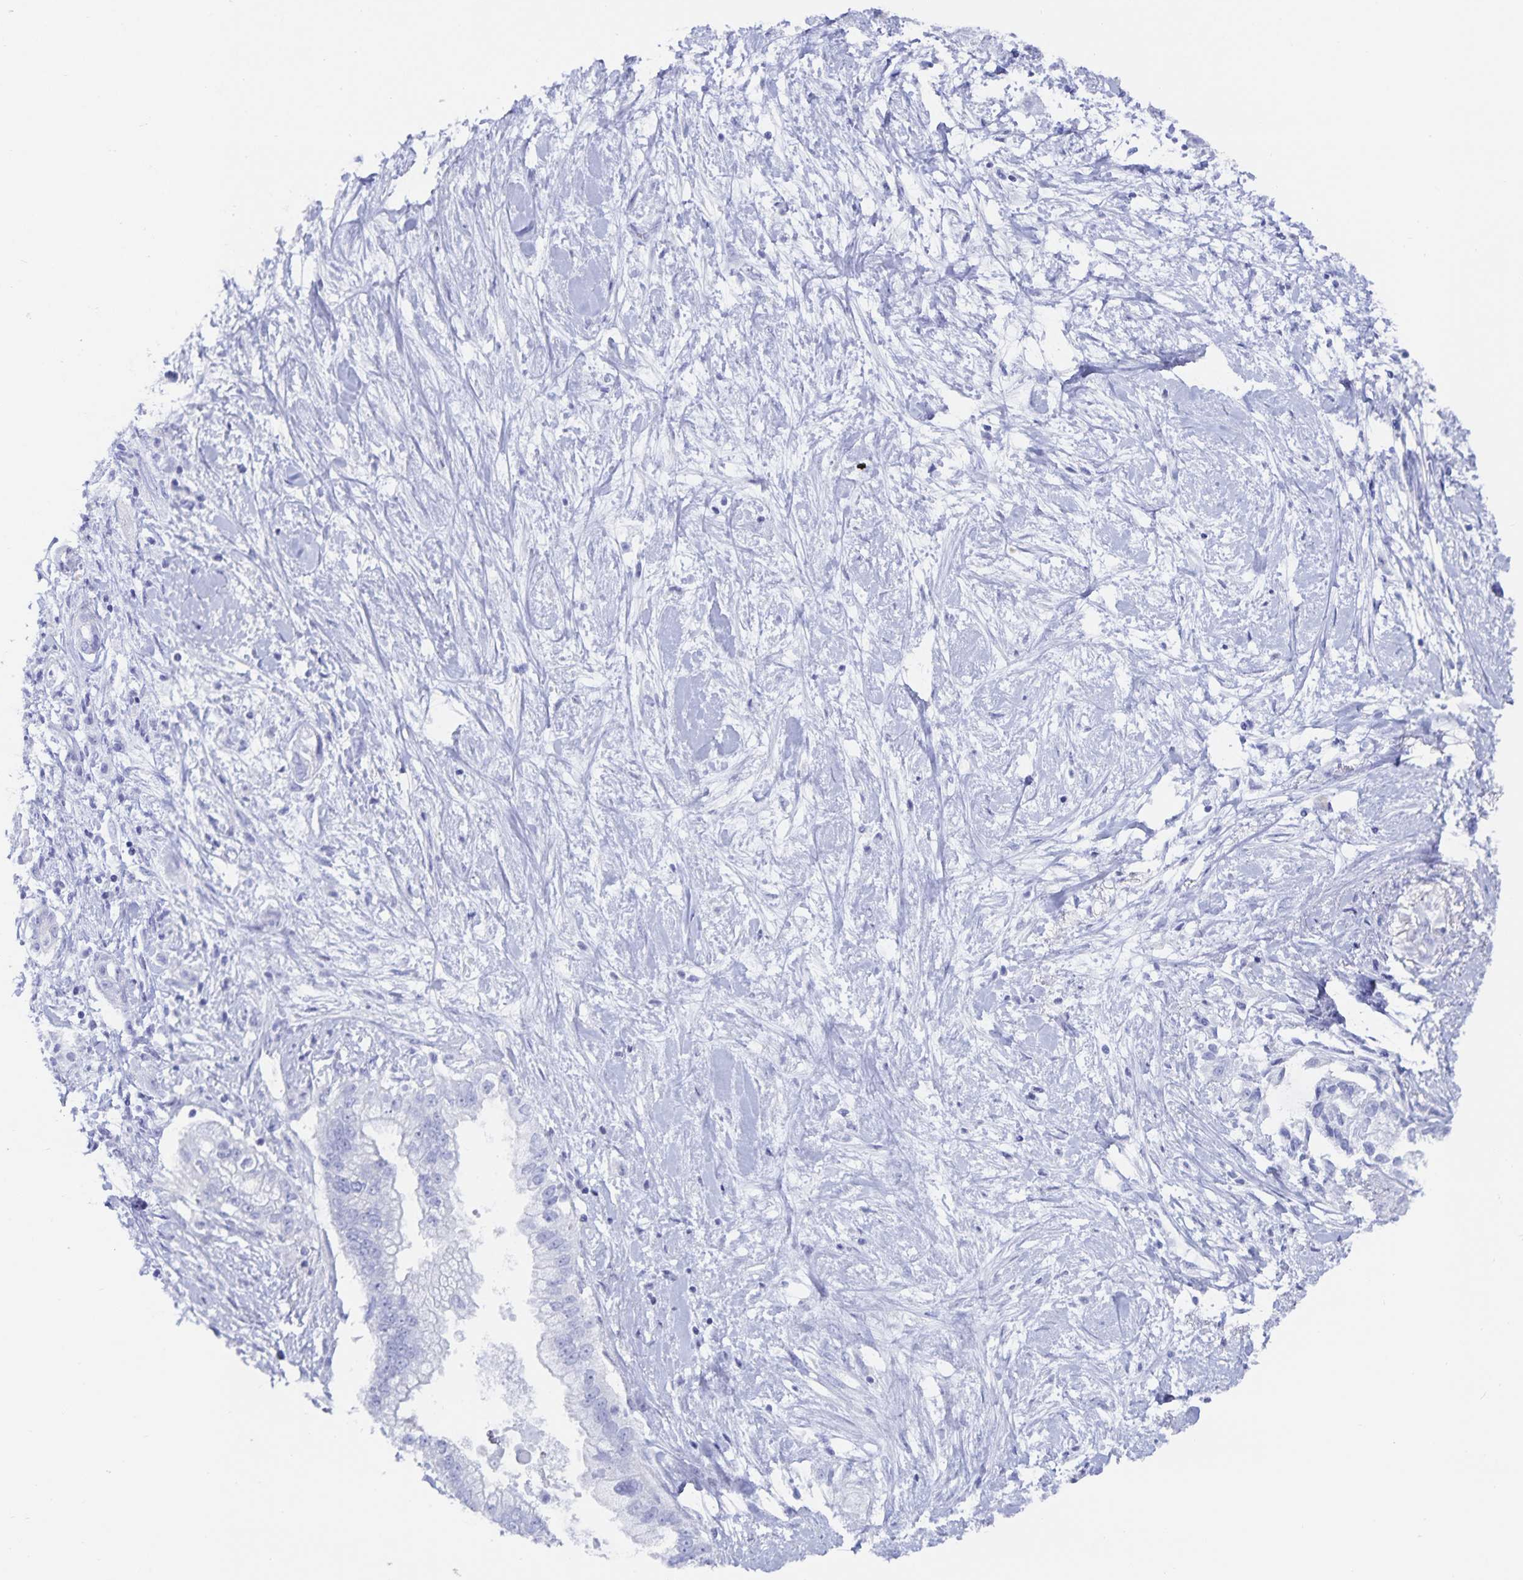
{"staining": {"intensity": "negative", "quantity": "none", "location": "none"}, "tissue": "pancreatic cancer", "cell_type": "Tumor cells", "image_type": "cancer", "snomed": [{"axis": "morphology", "description": "Adenocarcinoma, NOS"}, {"axis": "topography", "description": "Pancreas"}], "caption": "Immunohistochemistry (IHC) of pancreatic cancer (adenocarcinoma) shows no staining in tumor cells.", "gene": "C19orf73", "patient": {"sex": "male", "age": 70}}